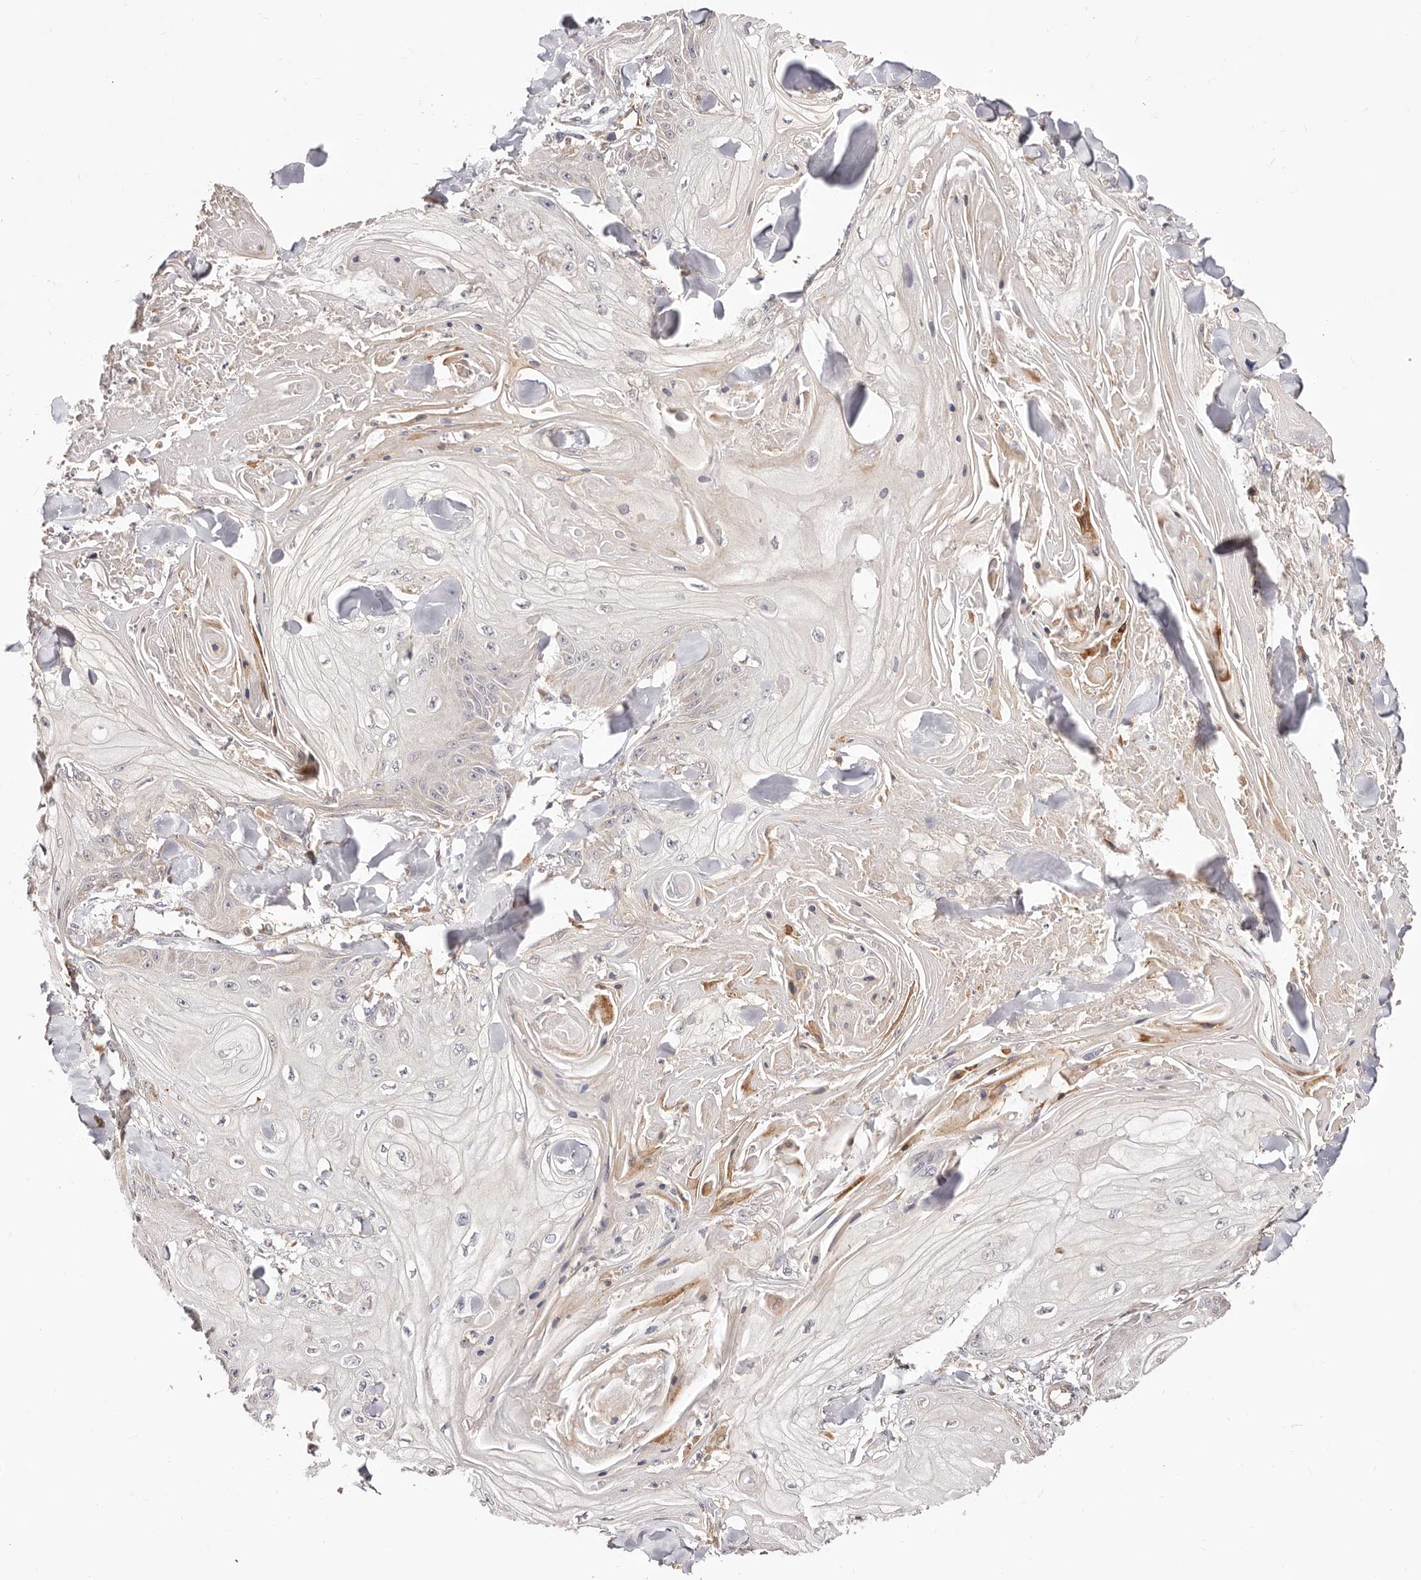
{"staining": {"intensity": "negative", "quantity": "none", "location": "none"}, "tissue": "skin cancer", "cell_type": "Tumor cells", "image_type": "cancer", "snomed": [{"axis": "morphology", "description": "Squamous cell carcinoma, NOS"}, {"axis": "topography", "description": "Skin"}], "caption": "A micrograph of human skin cancer (squamous cell carcinoma) is negative for staining in tumor cells. (DAB (3,3'-diaminobenzidine) immunohistochemistry visualized using brightfield microscopy, high magnification).", "gene": "MAPK1", "patient": {"sex": "male", "age": 74}}